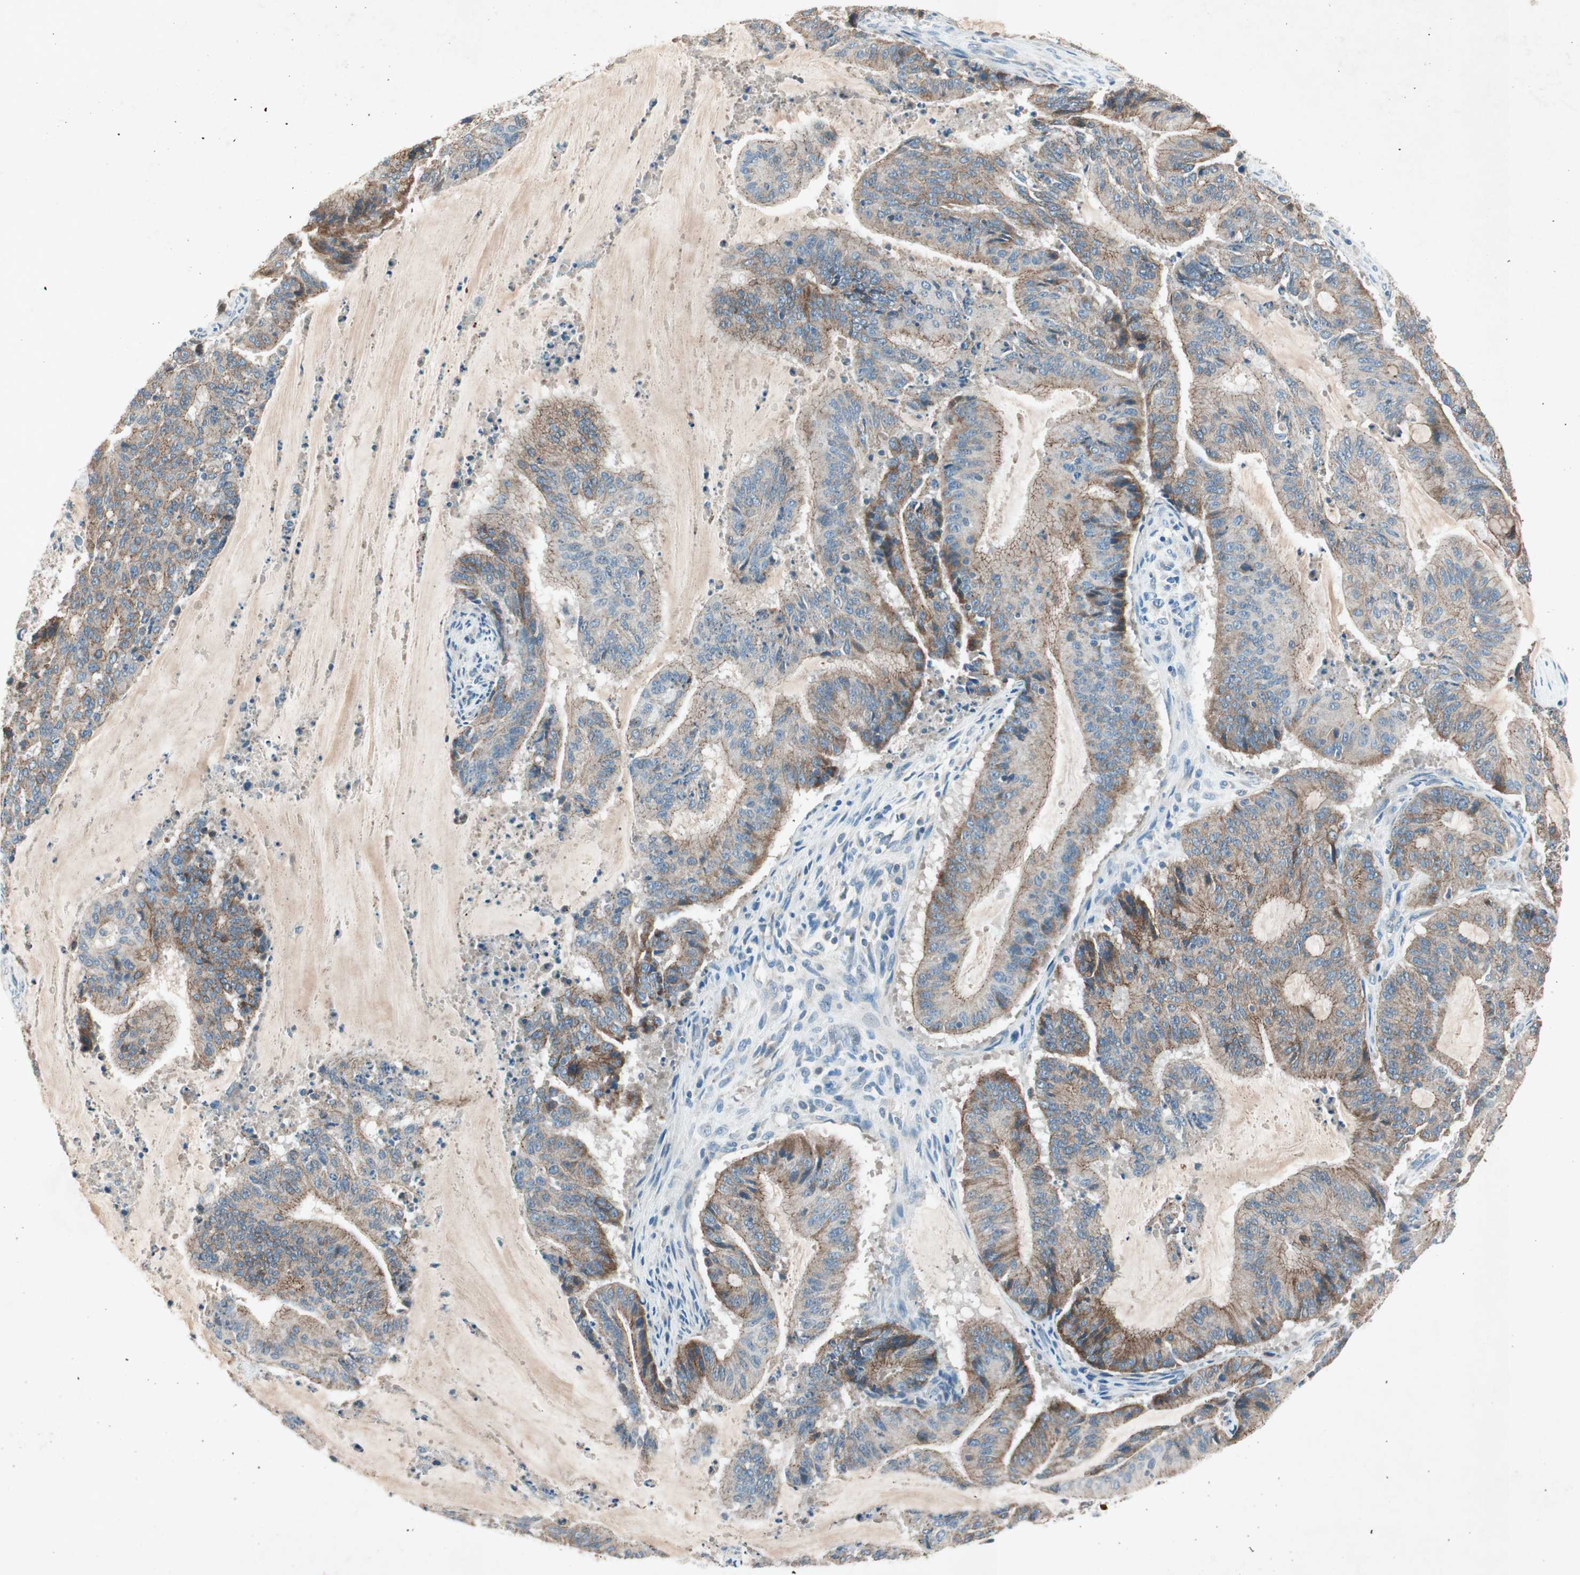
{"staining": {"intensity": "weak", "quantity": "25%-75%", "location": "cytoplasmic/membranous"}, "tissue": "liver cancer", "cell_type": "Tumor cells", "image_type": "cancer", "snomed": [{"axis": "morphology", "description": "Cholangiocarcinoma"}, {"axis": "topography", "description": "Liver"}], "caption": "DAB (3,3'-diaminobenzidine) immunohistochemical staining of human liver cancer exhibits weak cytoplasmic/membranous protein expression in approximately 25%-75% of tumor cells.", "gene": "NKAIN1", "patient": {"sex": "female", "age": 73}}